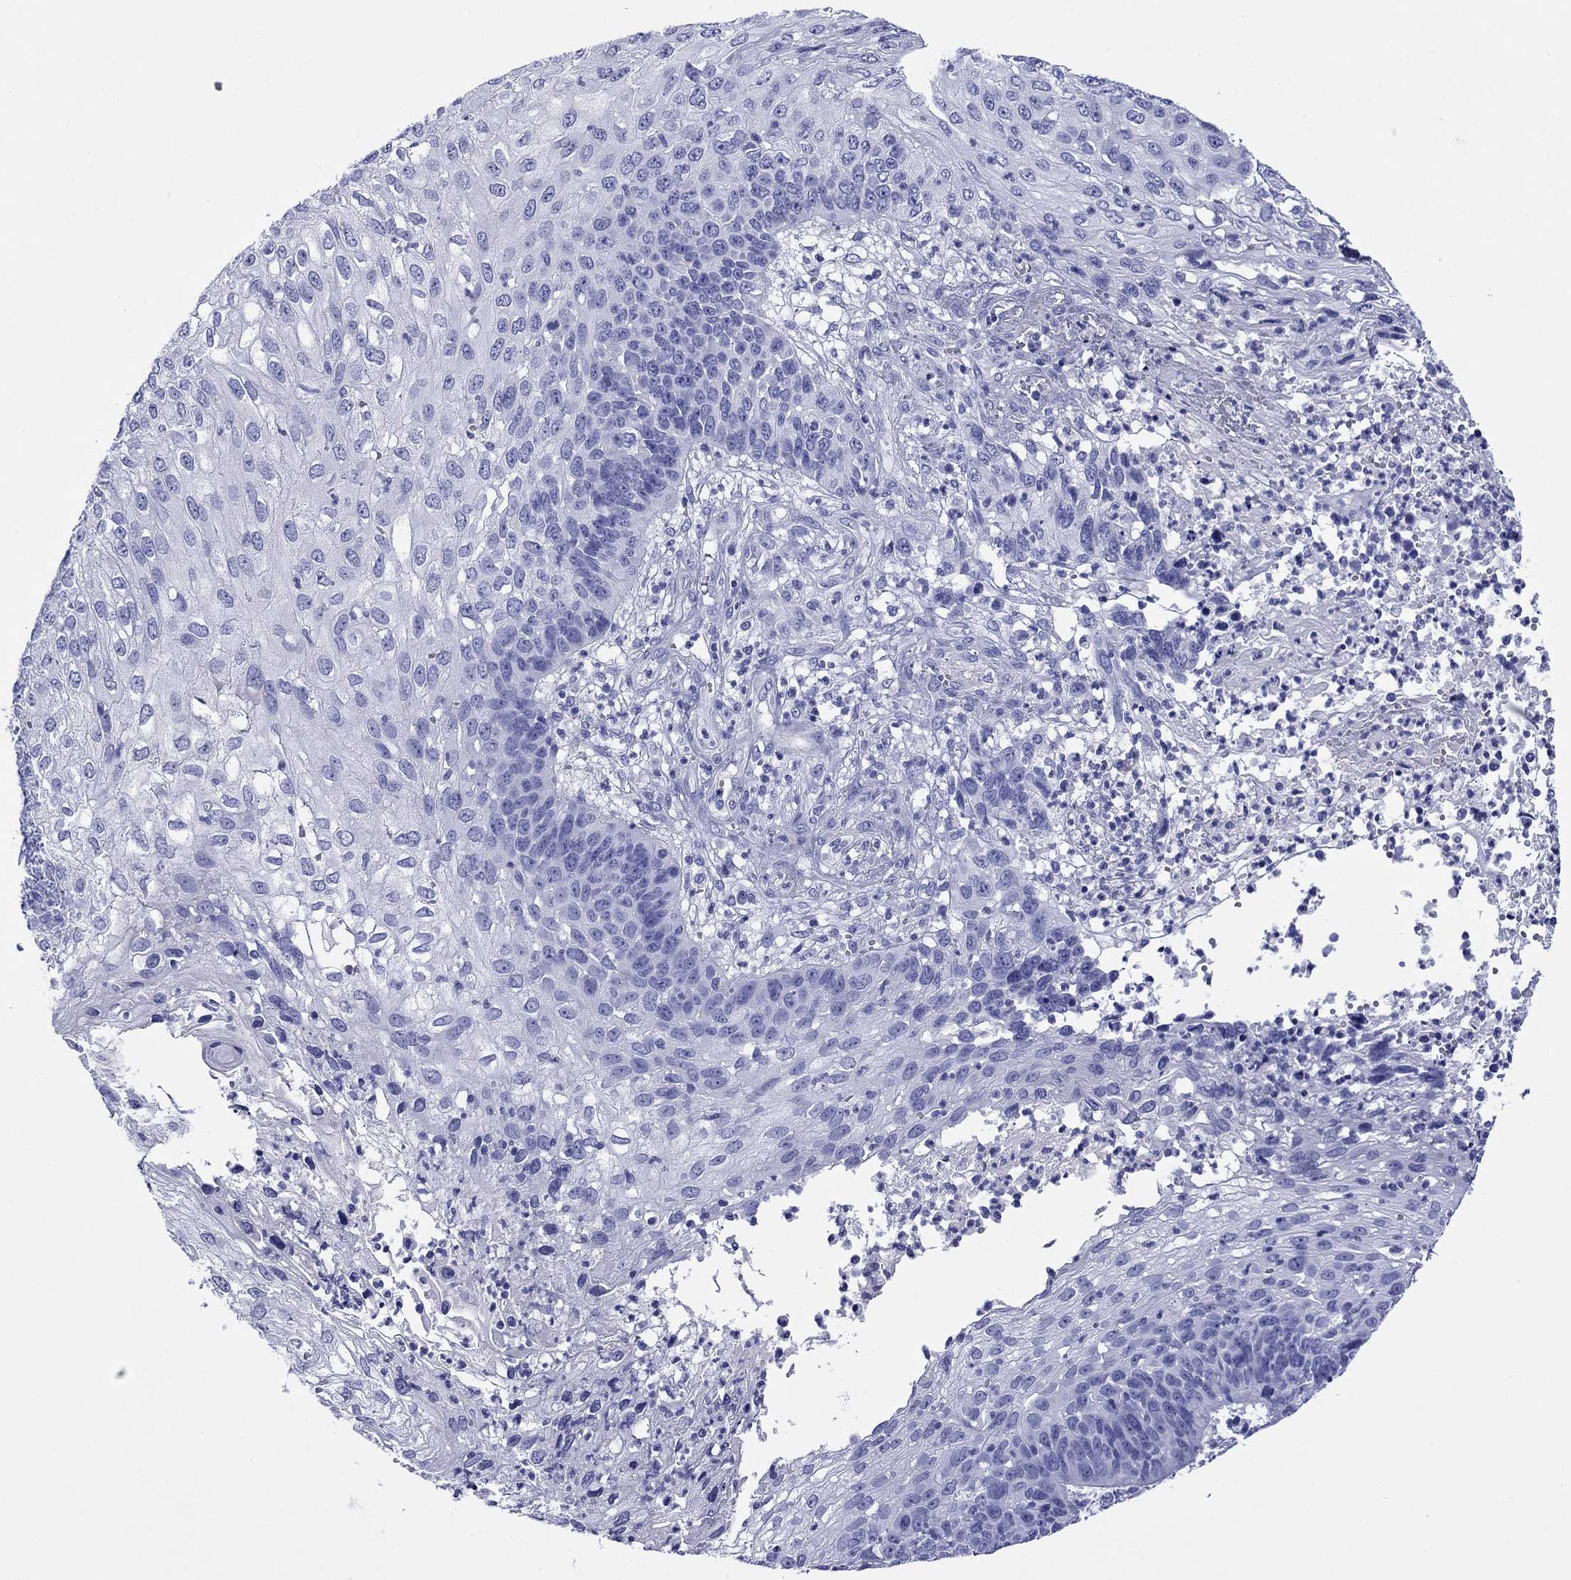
{"staining": {"intensity": "negative", "quantity": "none", "location": "none"}, "tissue": "skin cancer", "cell_type": "Tumor cells", "image_type": "cancer", "snomed": [{"axis": "morphology", "description": "Squamous cell carcinoma, NOS"}, {"axis": "topography", "description": "Skin"}], "caption": "There is no significant expression in tumor cells of skin cancer (squamous cell carcinoma). The staining is performed using DAB (3,3'-diaminobenzidine) brown chromogen with nuclei counter-stained in using hematoxylin.", "gene": "ROM1", "patient": {"sex": "male", "age": 92}}